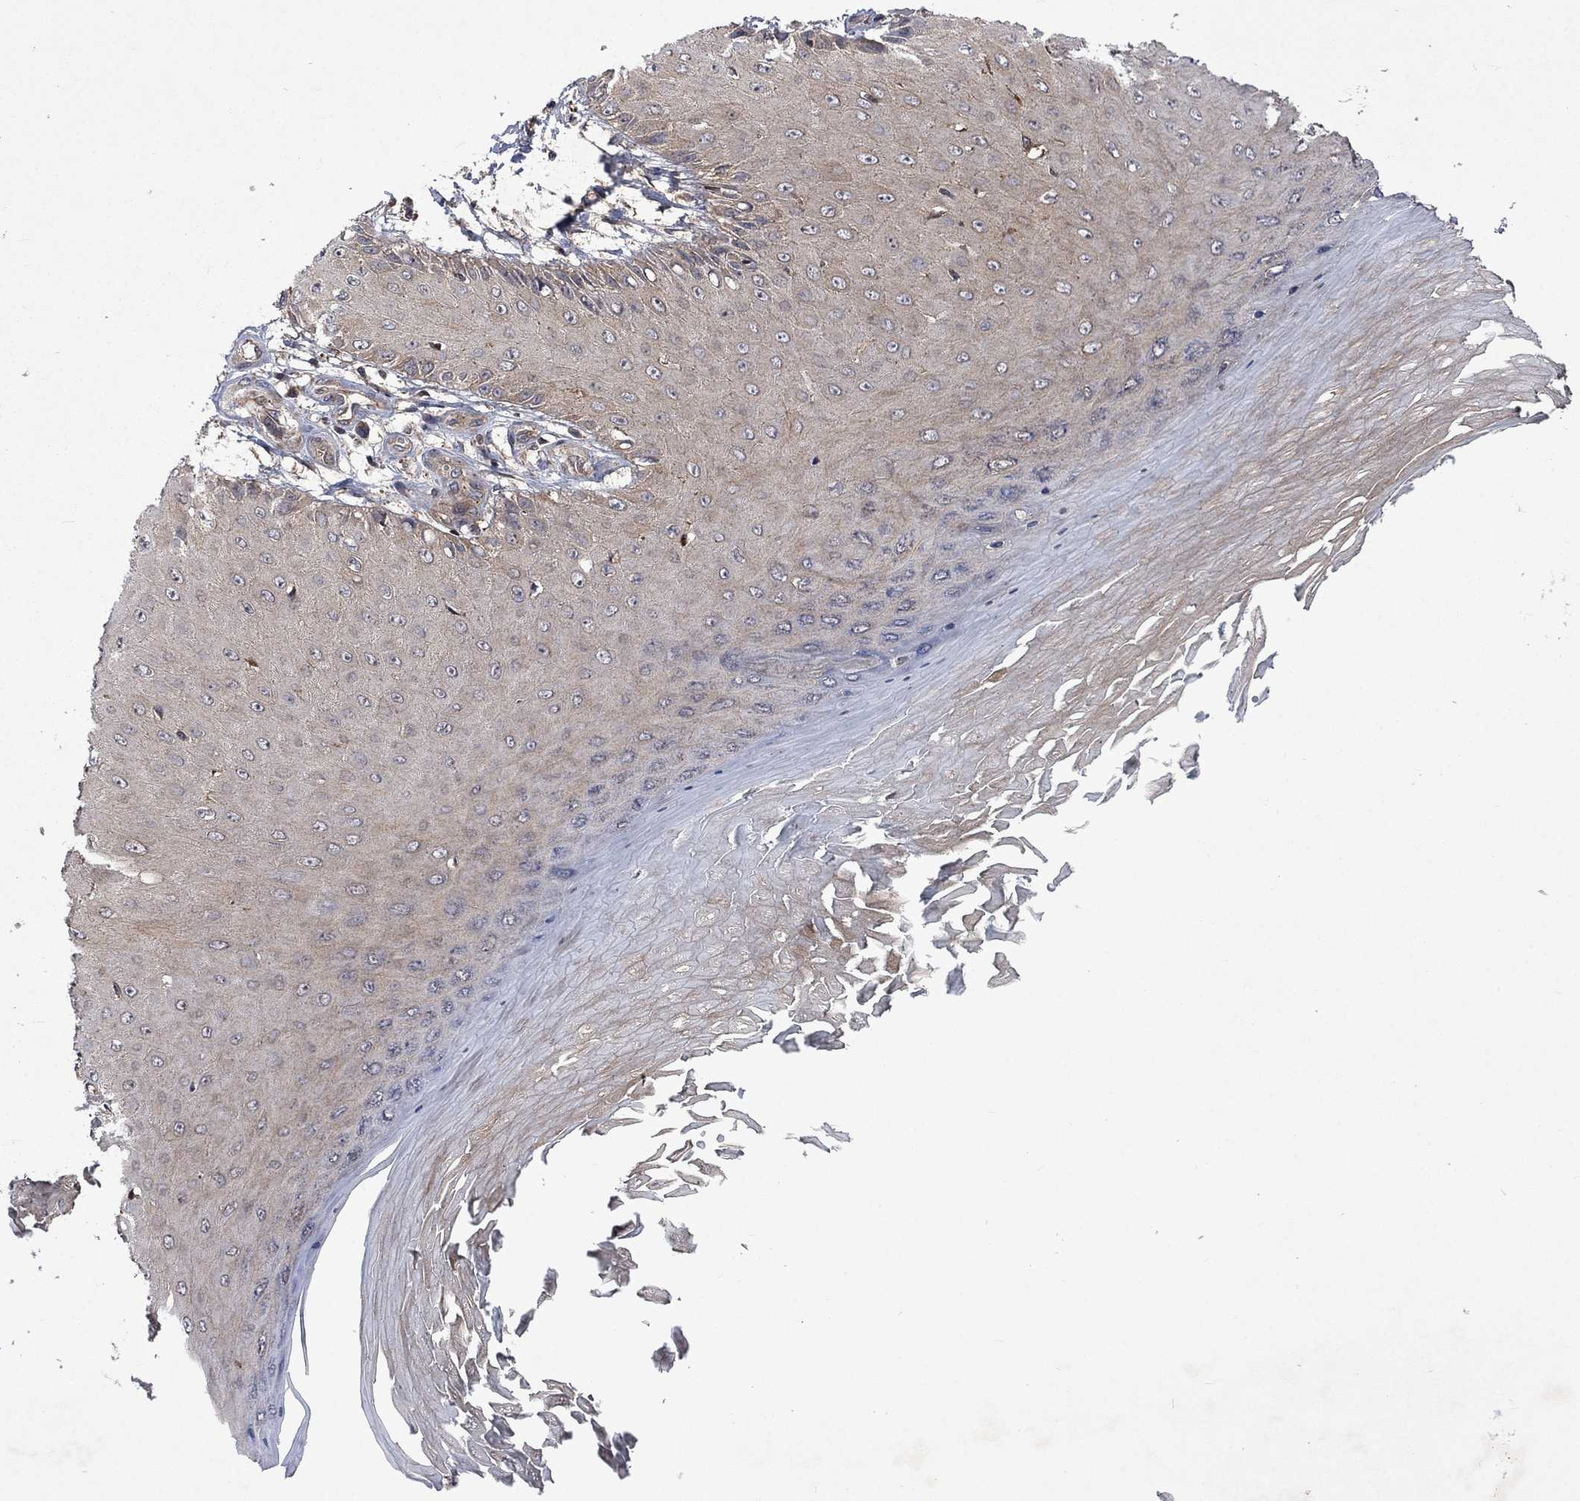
{"staining": {"intensity": "negative", "quantity": "none", "location": "none"}, "tissue": "skin cancer", "cell_type": "Tumor cells", "image_type": "cancer", "snomed": [{"axis": "morphology", "description": "Inflammation, NOS"}, {"axis": "morphology", "description": "Squamous cell carcinoma, NOS"}, {"axis": "topography", "description": "Skin"}], "caption": "There is no significant staining in tumor cells of skin cancer.", "gene": "TMEM33", "patient": {"sex": "male", "age": 70}}